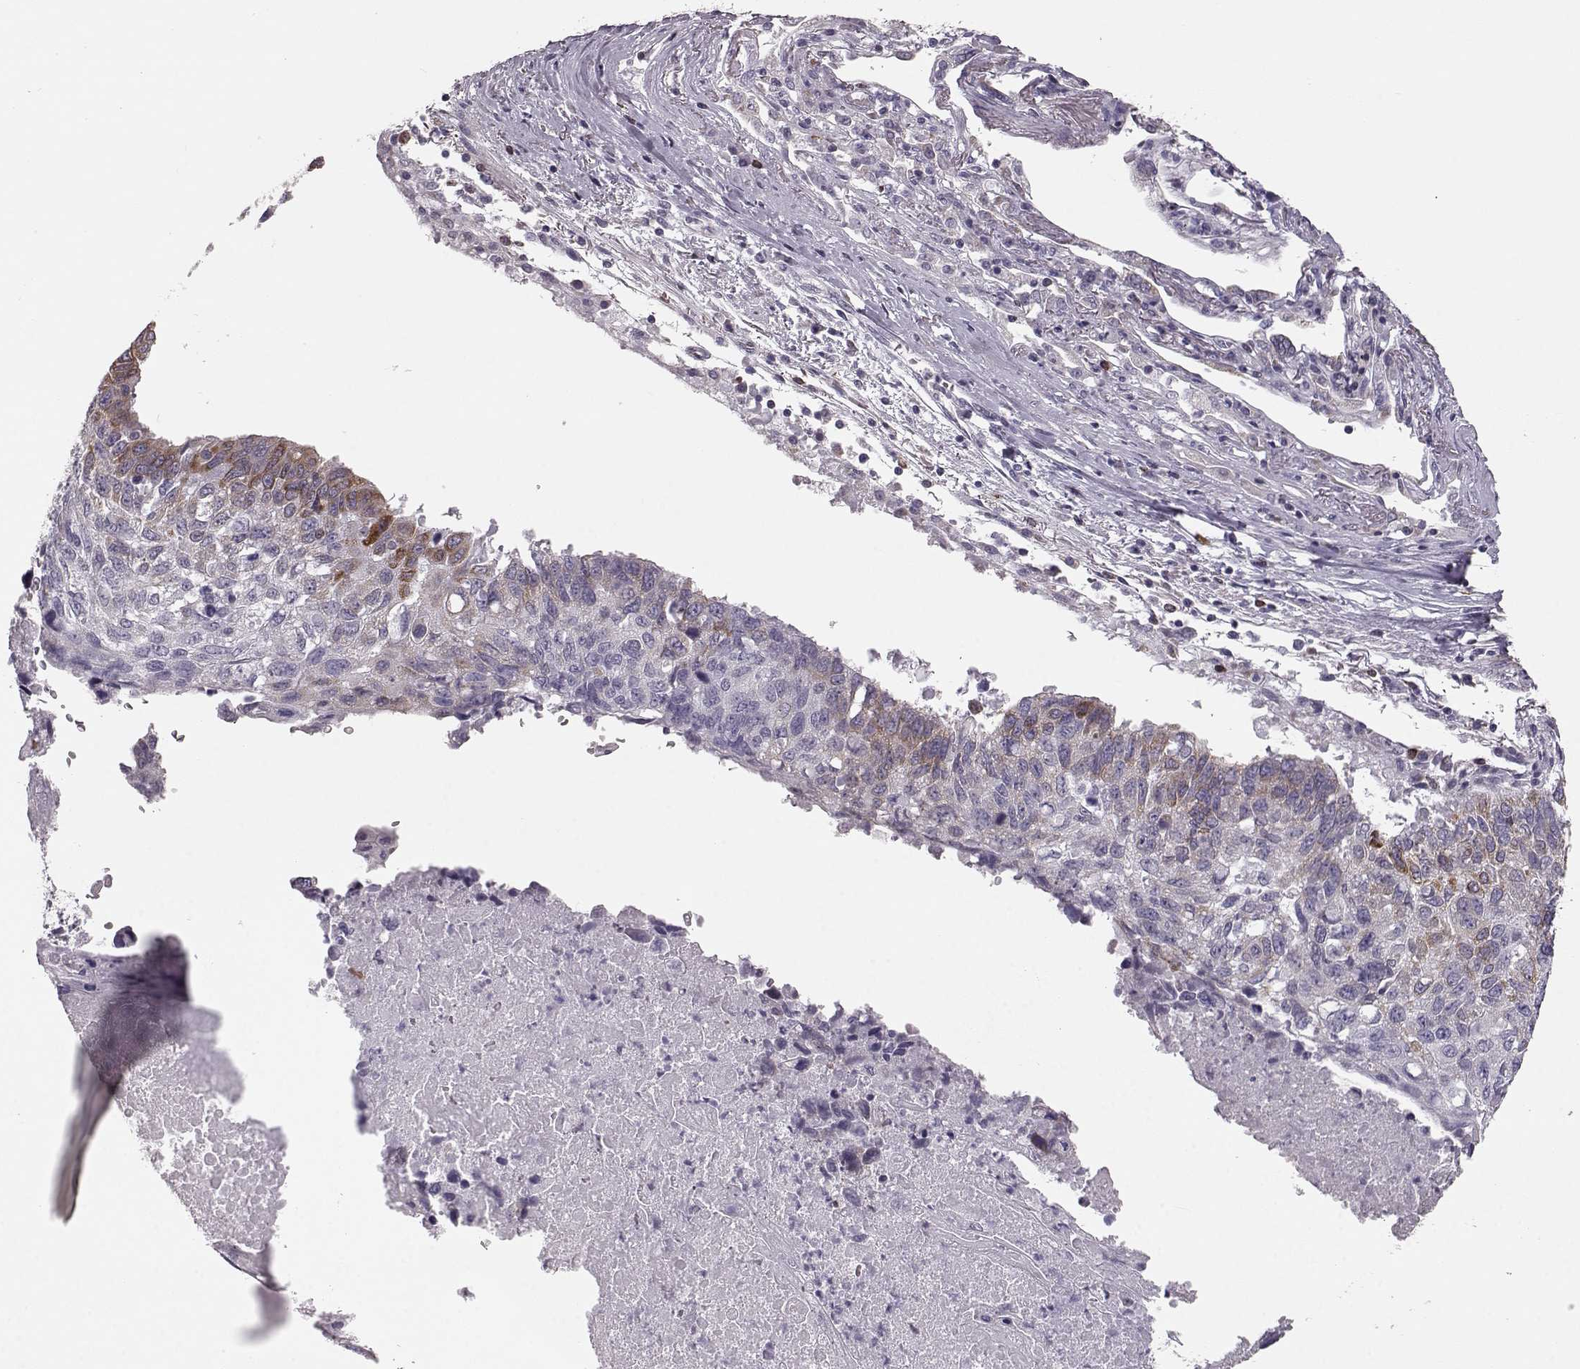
{"staining": {"intensity": "moderate", "quantity": "<25%", "location": "cytoplasmic/membranous"}, "tissue": "lung cancer", "cell_type": "Tumor cells", "image_type": "cancer", "snomed": [{"axis": "morphology", "description": "Squamous cell carcinoma, NOS"}, {"axis": "topography", "description": "Lung"}], "caption": "This histopathology image demonstrates immunohistochemistry staining of squamous cell carcinoma (lung), with low moderate cytoplasmic/membranous staining in about <25% of tumor cells.", "gene": "ELOVL5", "patient": {"sex": "male", "age": 73}}